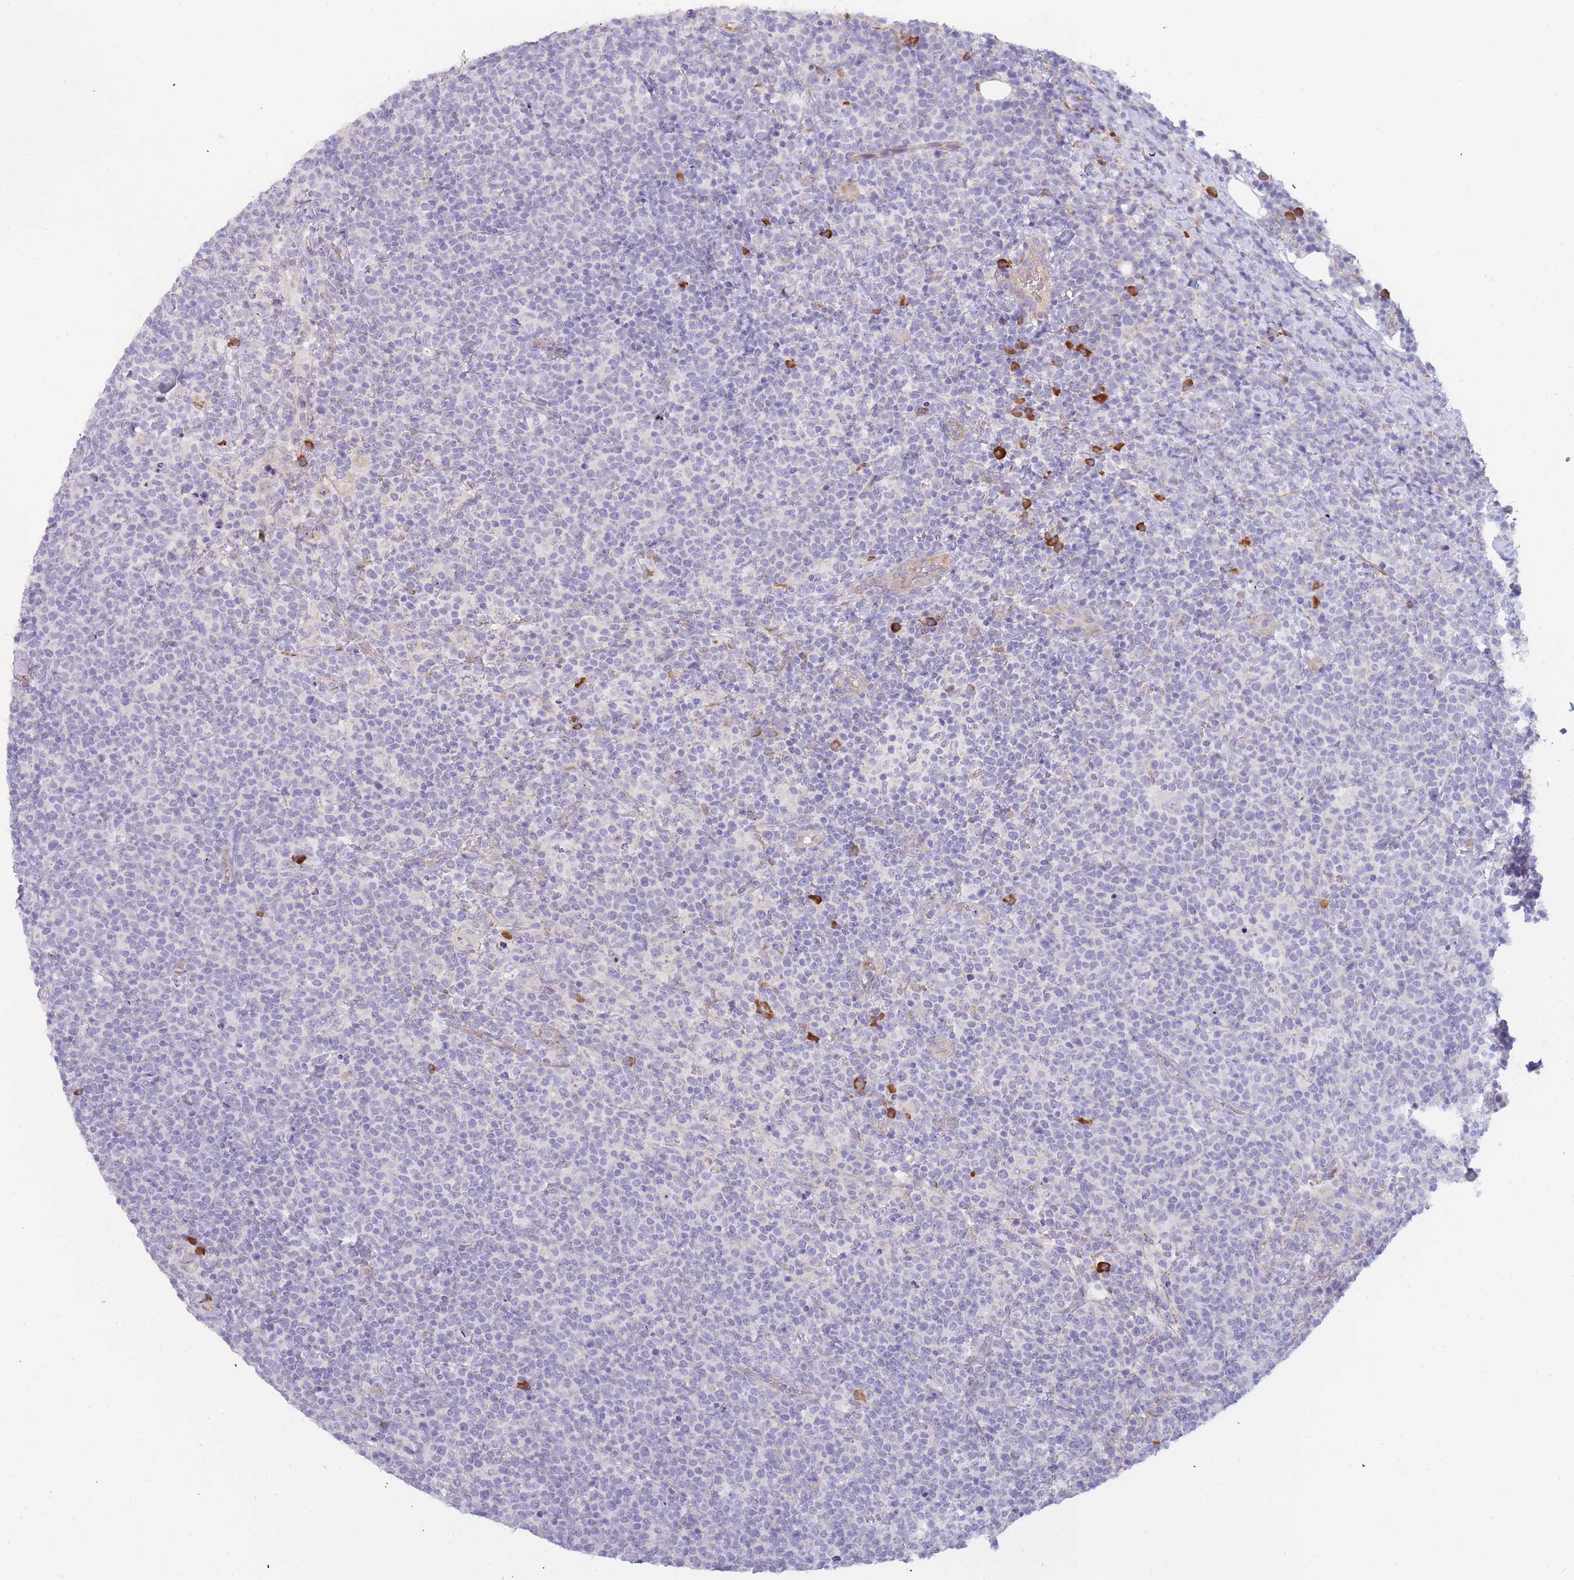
{"staining": {"intensity": "negative", "quantity": "none", "location": "none"}, "tissue": "lymphoma", "cell_type": "Tumor cells", "image_type": "cancer", "snomed": [{"axis": "morphology", "description": "Malignant lymphoma, non-Hodgkin's type, High grade"}, {"axis": "topography", "description": "Lymph node"}], "caption": "IHC micrograph of neoplastic tissue: human lymphoma stained with DAB shows no significant protein staining in tumor cells. (DAB IHC with hematoxylin counter stain).", "gene": "SLC35E4", "patient": {"sex": "male", "age": 61}}